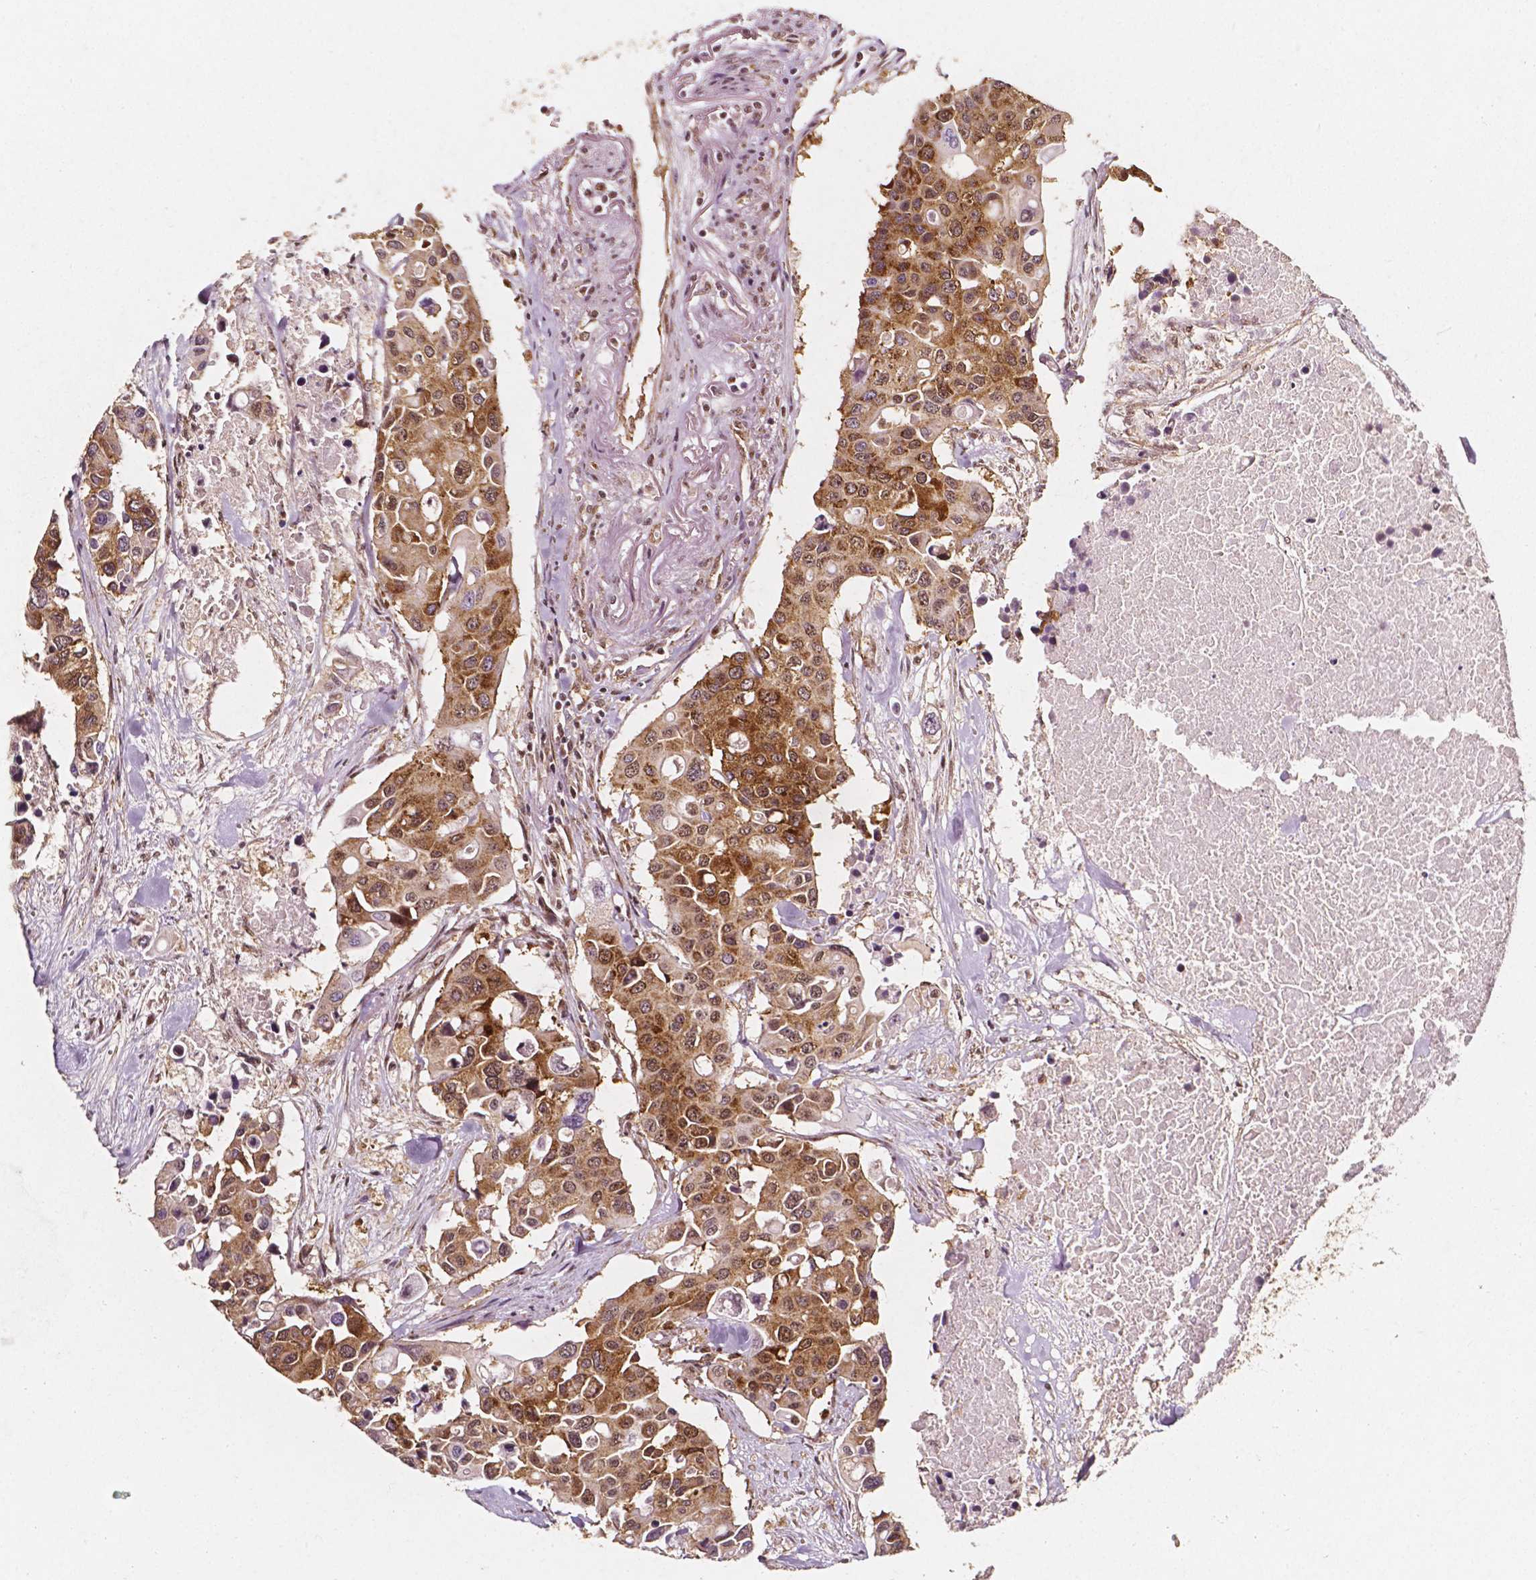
{"staining": {"intensity": "moderate", "quantity": ">75%", "location": "cytoplasmic/membranous,nuclear"}, "tissue": "colorectal cancer", "cell_type": "Tumor cells", "image_type": "cancer", "snomed": [{"axis": "morphology", "description": "Adenocarcinoma, NOS"}, {"axis": "topography", "description": "Colon"}], "caption": "Protein staining of colorectal cancer tissue exhibits moderate cytoplasmic/membranous and nuclear positivity in about >75% of tumor cells. (DAB (3,3'-diaminobenzidine) IHC, brown staining for protein, blue staining for nuclei).", "gene": "SMN1", "patient": {"sex": "male", "age": 77}}